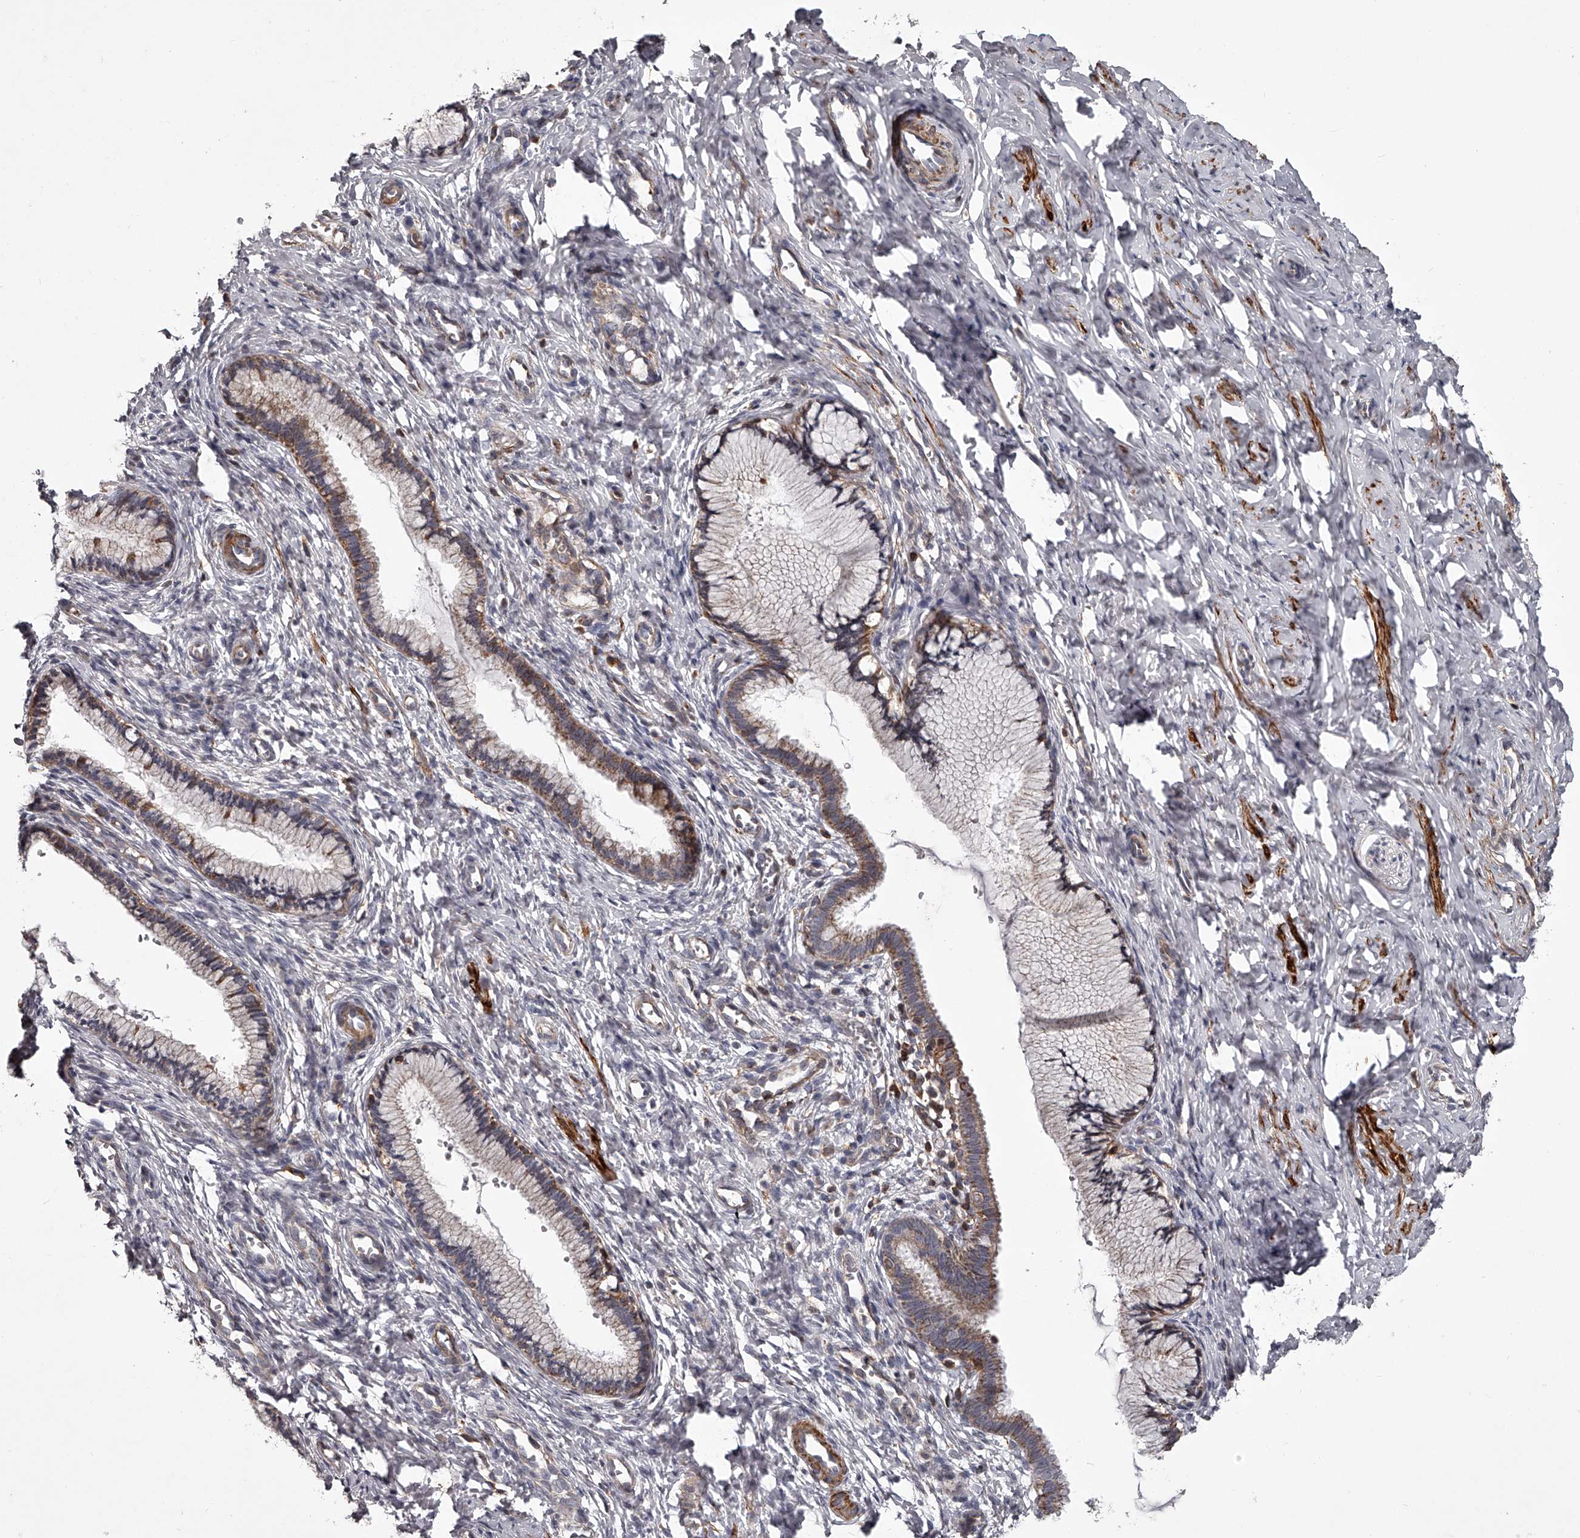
{"staining": {"intensity": "moderate", "quantity": "<25%", "location": "cytoplasmic/membranous"}, "tissue": "cervix", "cell_type": "Glandular cells", "image_type": "normal", "snomed": [{"axis": "morphology", "description": "Normal tissue, NOS"}, {"axis": "topography", "description": "Cervix"}], "caption": "Immunohistochemistry (IHC) staining of normal cervix, which exhibits low levels of moderate cytoplasmic/membranous staining in about <25% of glandular cells indicating moderate cytoplasmic/membranous protein staining. The staining was performed using DAB (brown) for protein detection and nuclei were counterstained in hematoxylin (blue).", "gene": "RRP36", "patient": {"sex": "female", "age": 27}}